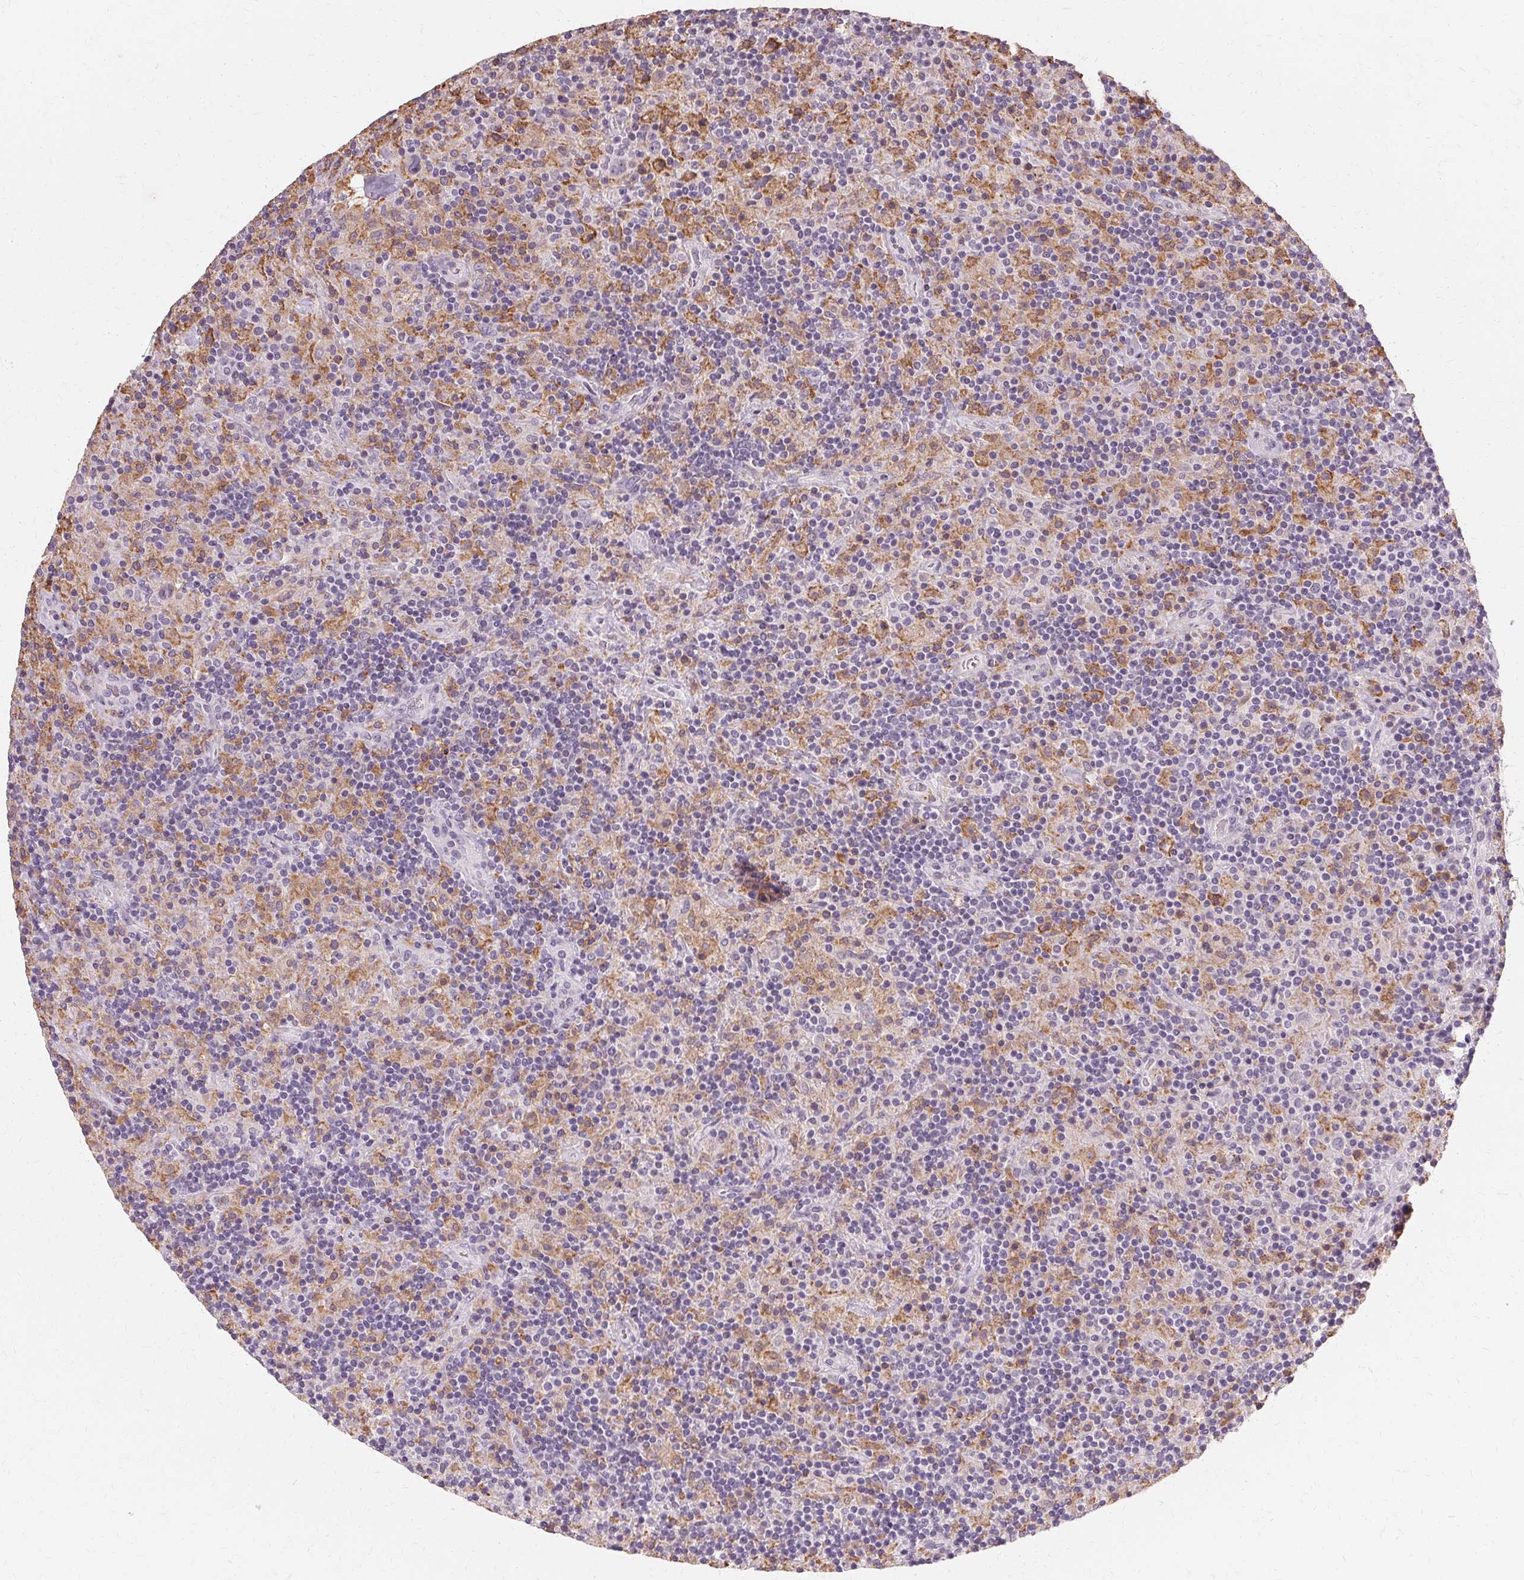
{"staining": {"intensity": "negative", "quantity": "none", "location": "none"}, "tissue": "lymphoma", "cell_type": "Tumor cells", "image_type": "cancer", "snomed": [{"axis": "morphology", "description": "Hodgkin's disease, NOS"}, {"axis": "topography", "description": "Lymph node"}], "caption": "Tumor cells show no significant protein positivity in Hodgkin's disease. (DAB (3,3'-diaminobenzidine) immunohistochemistry visualized using brightfield microscopy, high magnification).", "gene": "IFNGR1", "patient": {"sex": "male", "age": 70}}